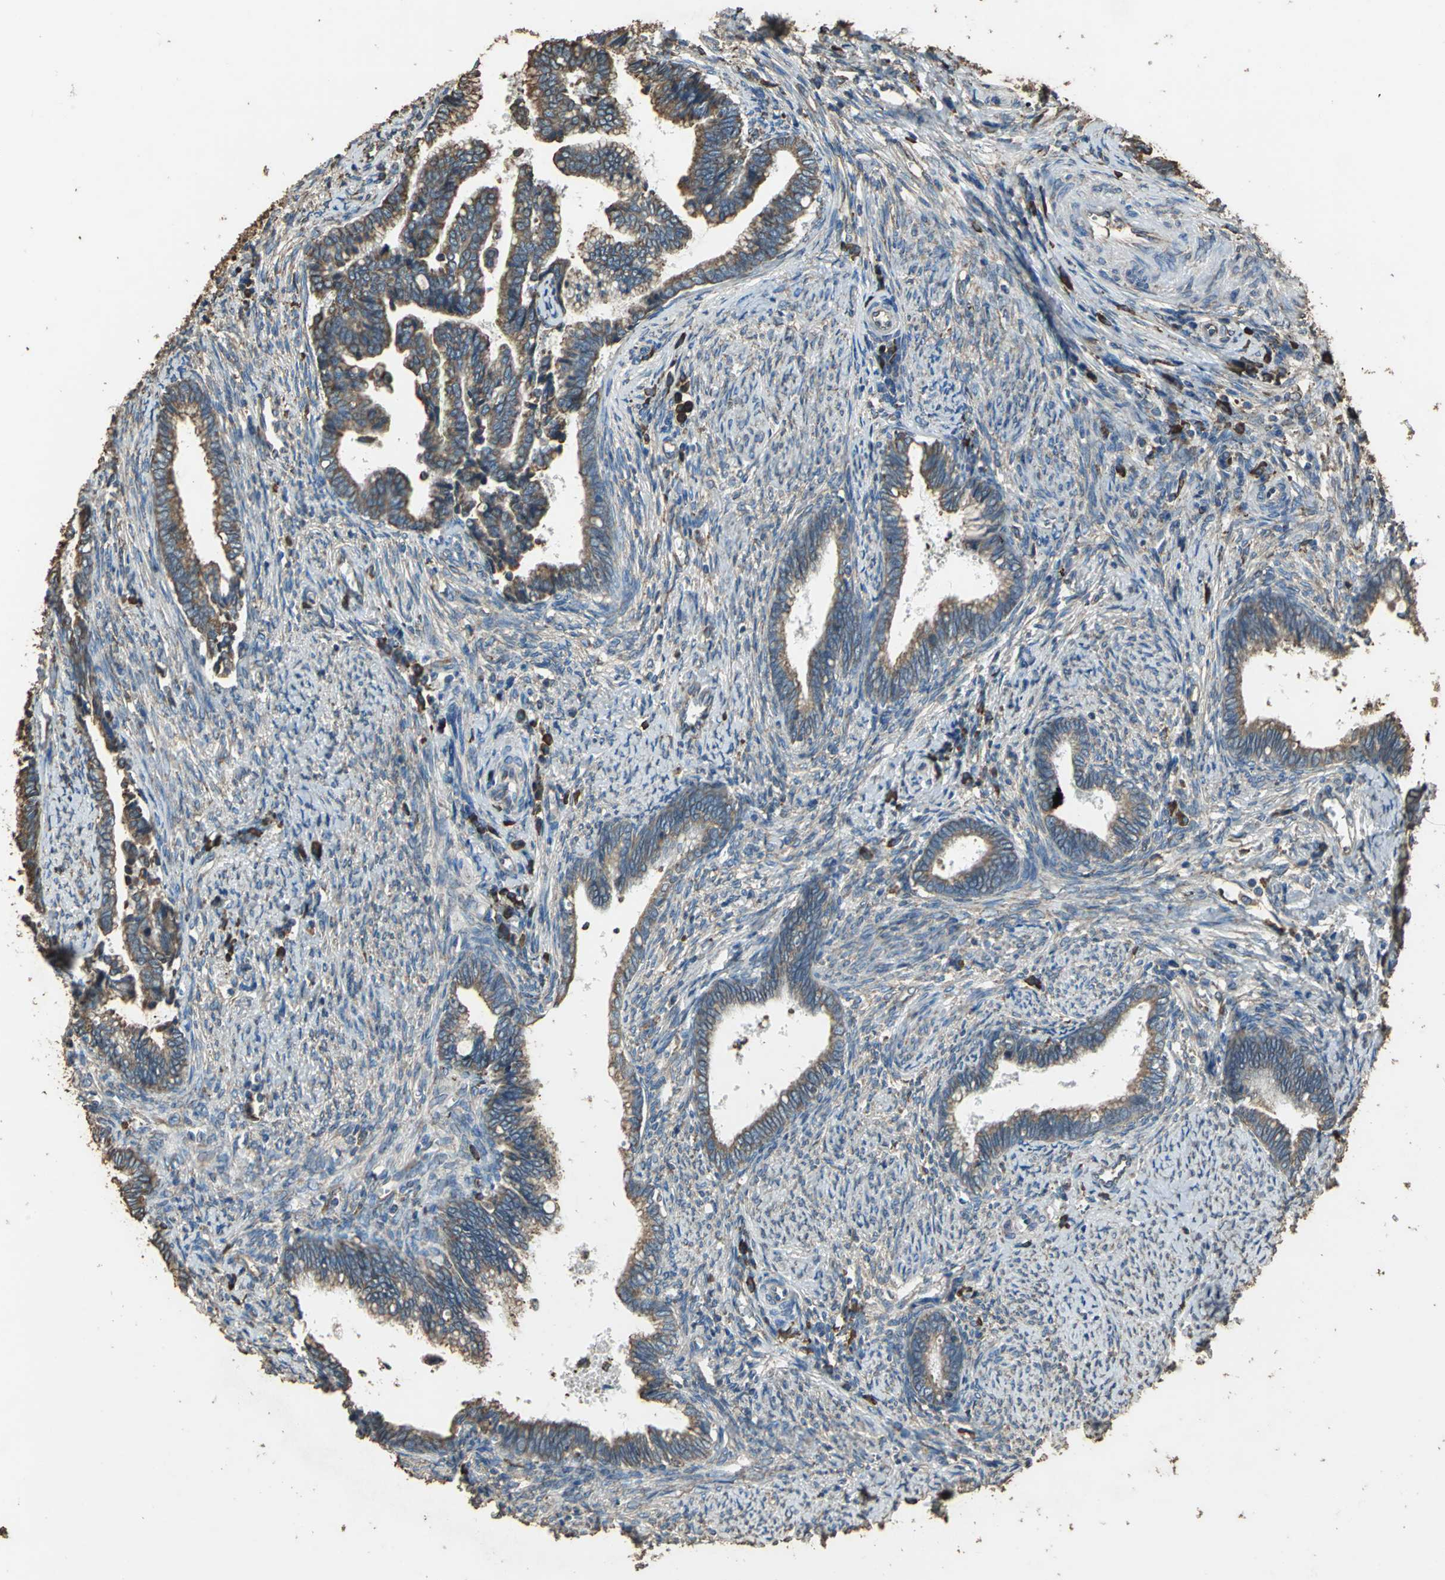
{"staining": {"intensity": "strong", "quantity": ">75%", "location": "cytoplasmic/membranous"}, "tissue": "cervical cancer", "cell_type": "Tumor cells", "image_type": "cancer", "snomed": [{"axis": "morphology", "description": "Adenocarcinoma, NOS"}, {"axis": "topography", "description": "Cervix"}], "caption": "Strong cytoplasmic/membranous protein staining is identified in approximately >75% of tumor cells in cervical adenocarcinoma. The protein is stained brown, and the nuclei are stained in blue (DAB (3,3'-diaminobenzidine) IHC with brightfield microscopy, high magnification).", "gene": "GPANK1", "patient": {"sex": "female", "age": 44}}